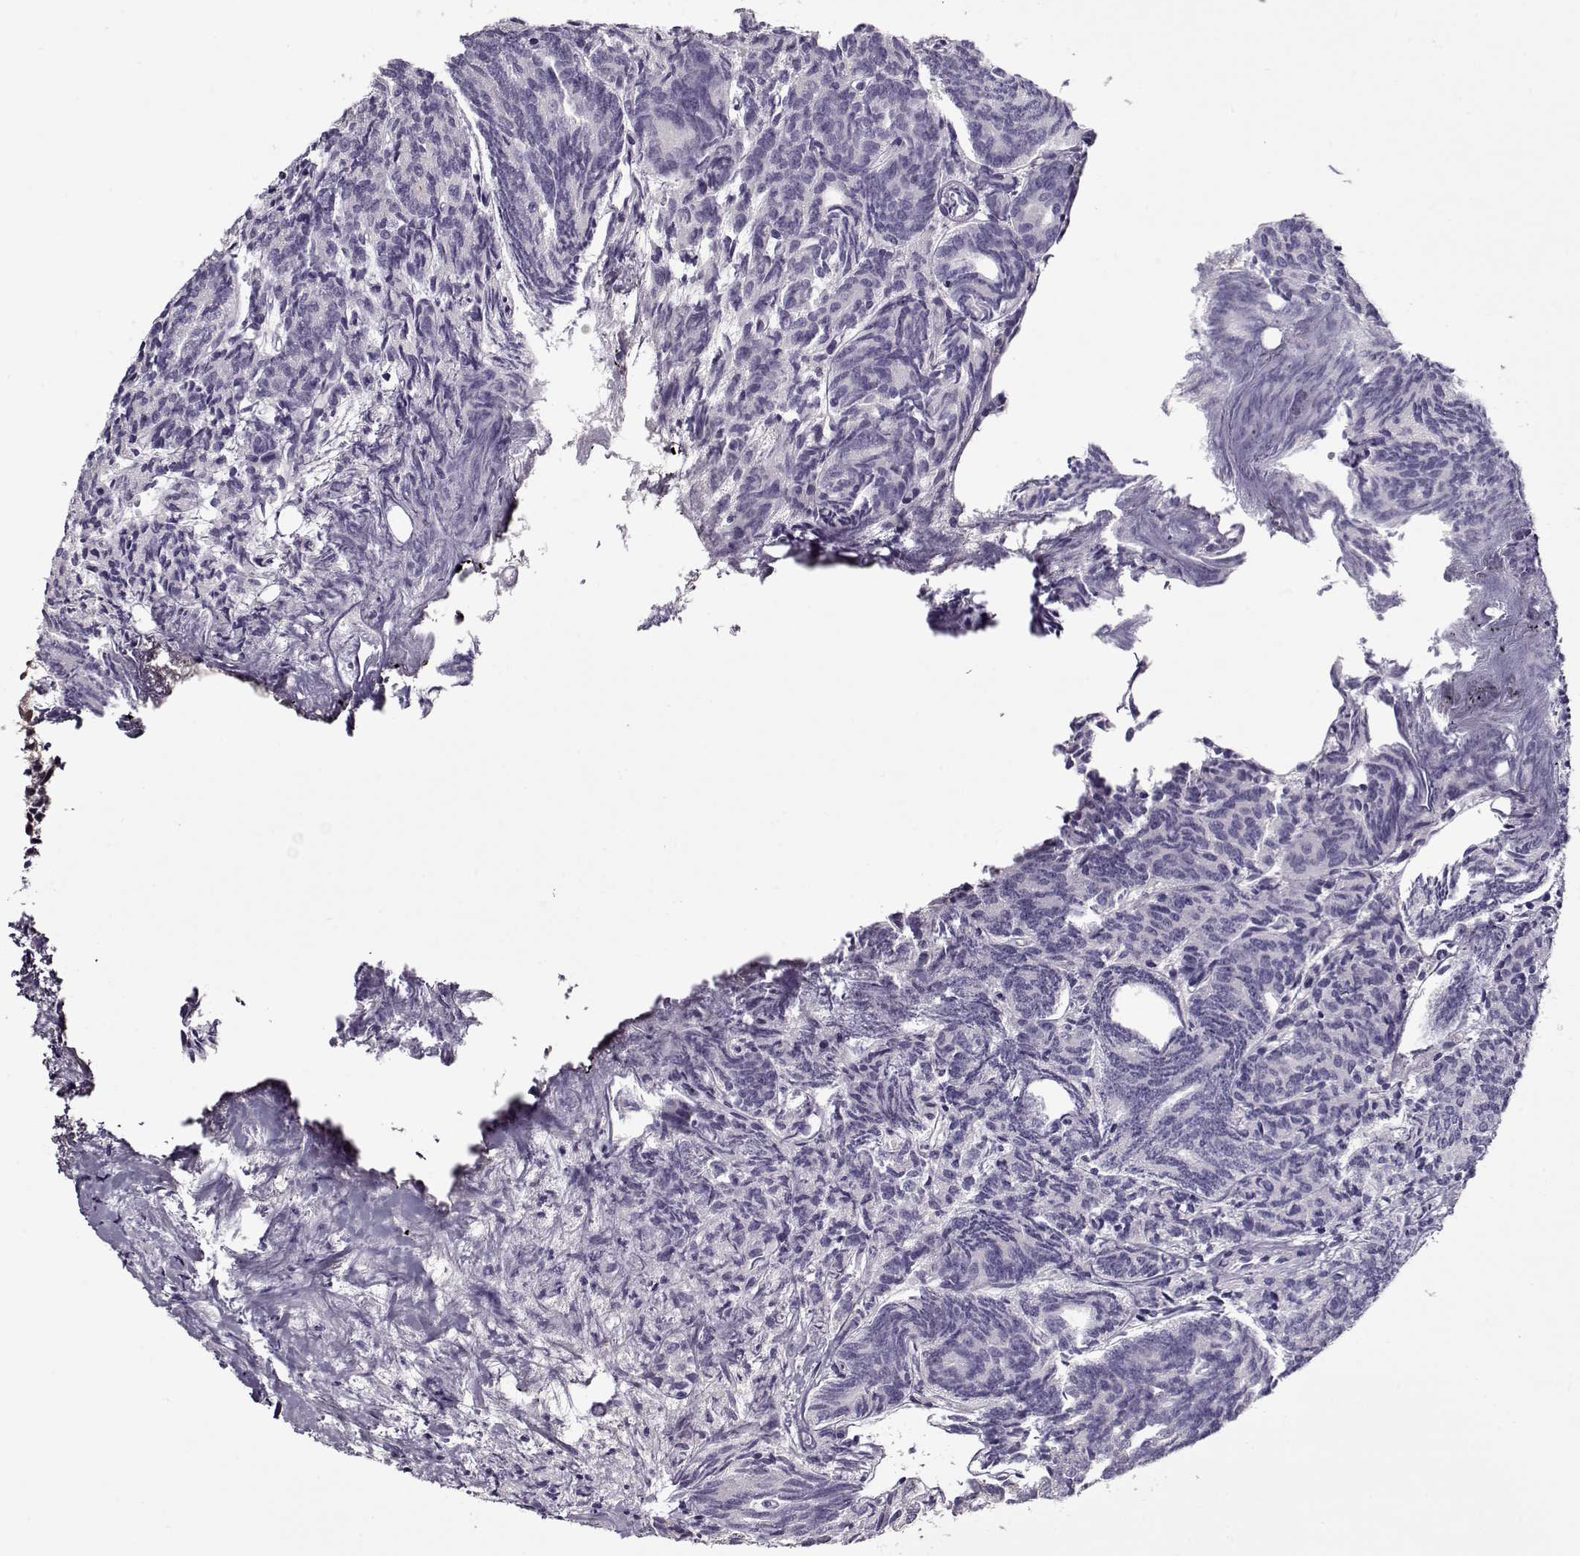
{"staining": {"intensity": "moderate", "quantity": "25%-75%", "location": "nuclear"}, "tissue": "prostate cancer", "cell_type": "Tumor cells", "image_type": "cancer", "snomed": [{"axis": "morphology", "description": "Adenocarcinoma, High grade"}, {"axis": "topography", "description": "Prostate"}], "caption": "This is an image of immunohistochemistry staining of prostate cancer (high-grade adenocarcinoma), which shows moderate expression in the nuclear of tumor cells.", "gene": "PRMT8", "patient": {"sex": "male", "age": 53}}